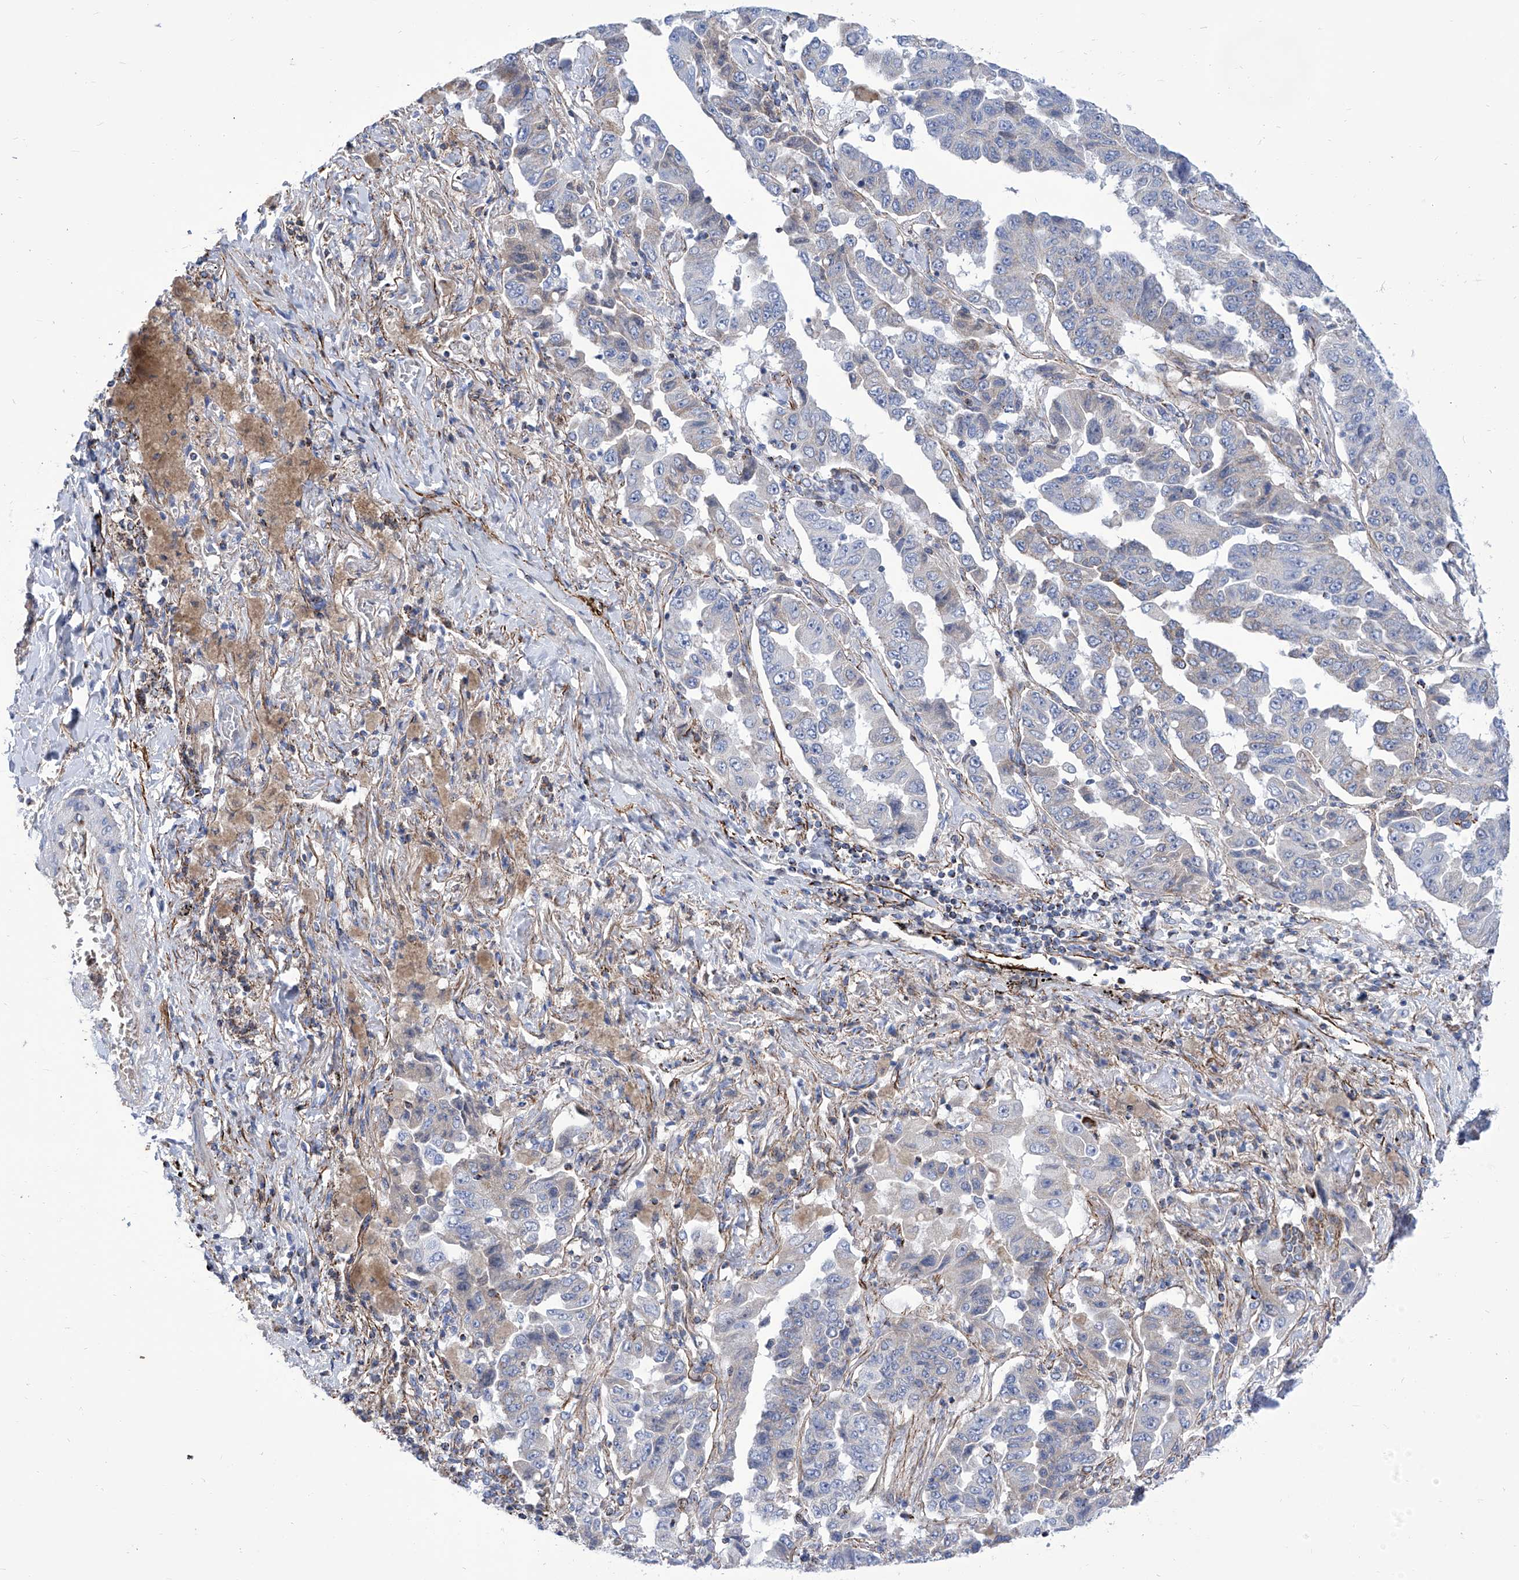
{"staining": {"intensity": "negative", "quantity": "none", "location": "none"}, "tissue": "lung cancer", "cell_type": "Tumor cells", "image_type": "cancer", "snomed": [{"axis": "morphology", "description": "Adenocarcinoma, NOS"}, {"axis": "topography", "description": "Lung"}], "caption": "This is a micrograph of IHC staining of adenocarcinoma (lung), which shows no positivity in tumor cells.", "gene": "SRBD1", "patient": {"sex": "female", "age": 51}}